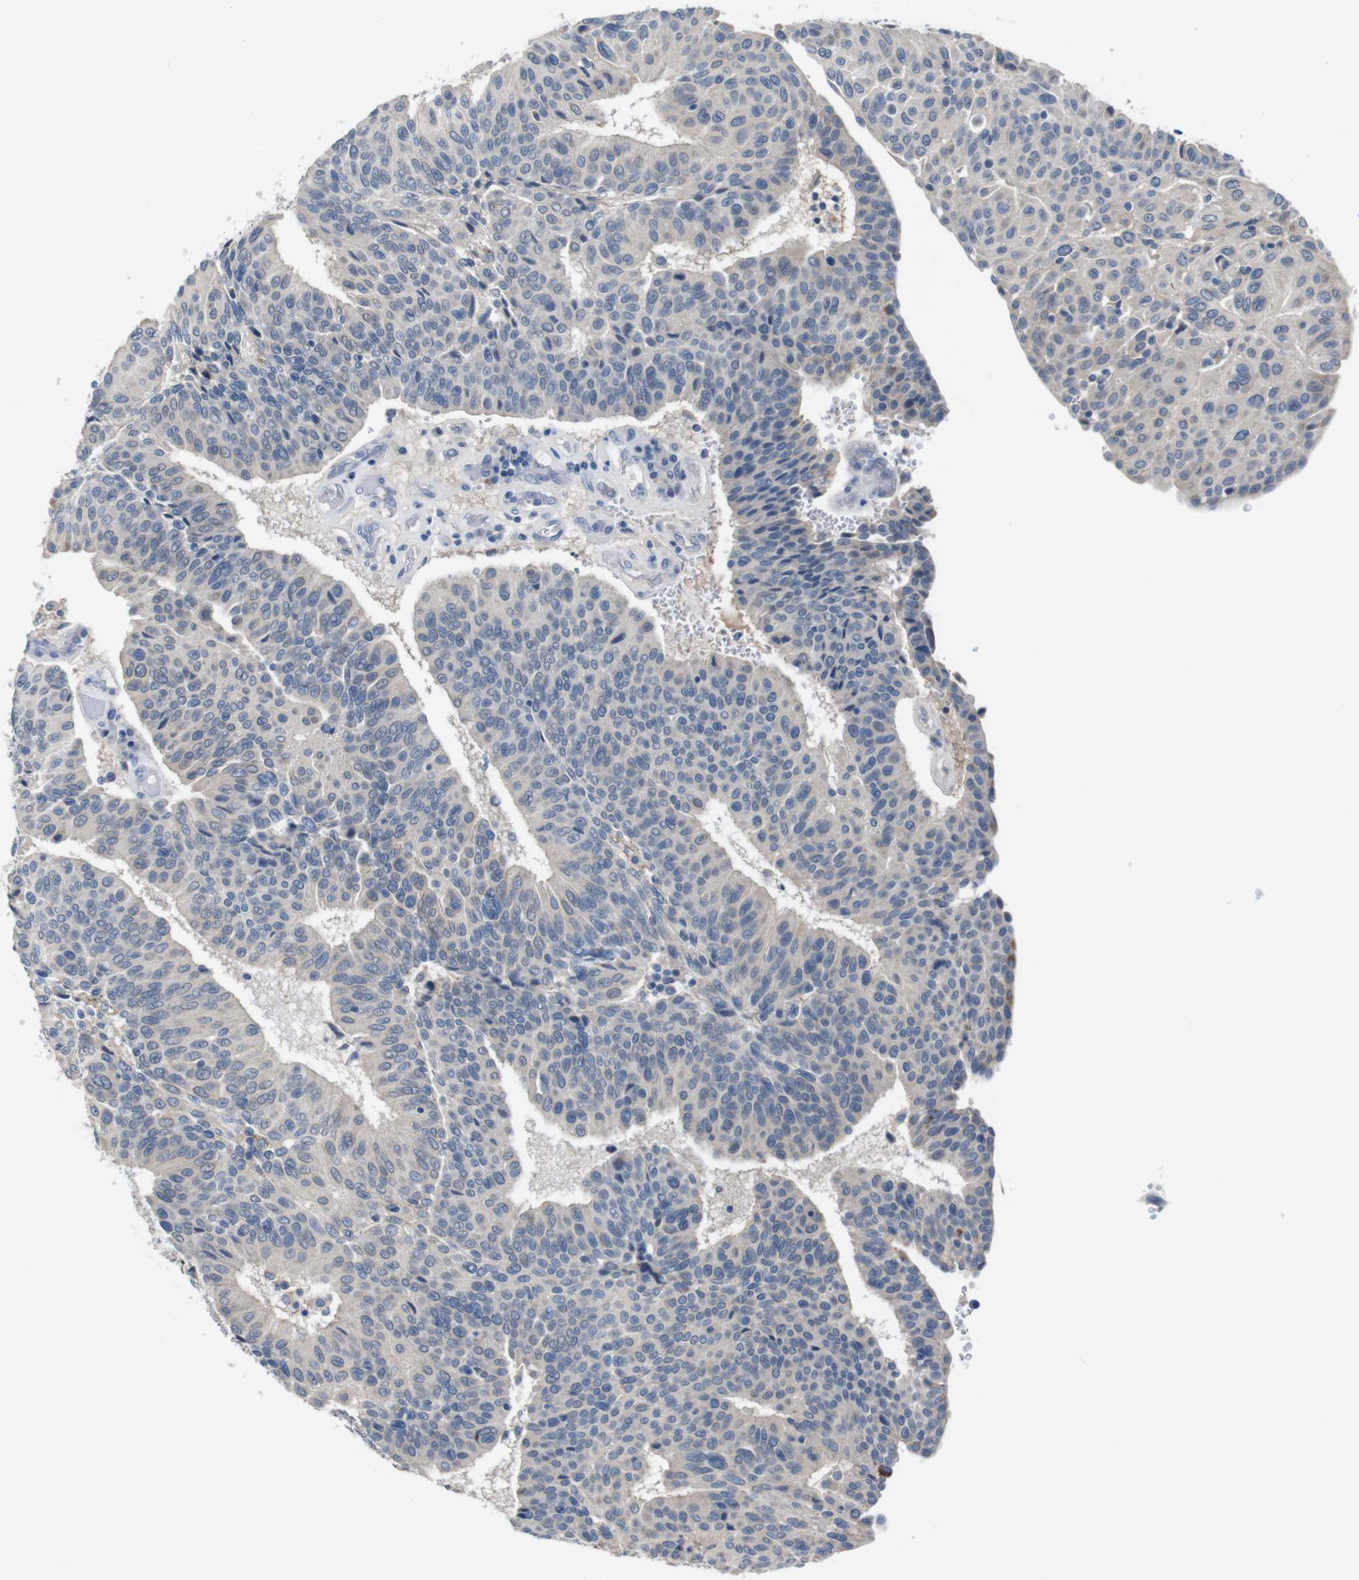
{"staining": {"intensity": "negative", "quantity": "none", "location": "none"}, "tissue": "urothelial cancer", "cell_type": "Tumor cells", "image_type": "cancer", "snomed": [{"axis": "morphology", "description": "Urothelial carcinoma, High grade"}, {"axis": "topography", "description": "Urinary bladder"}], "caption": "A high-resolution photomicrograph shows immunohistochemistry (IHC) staining of urothelial cancer, which demonstrates no significant staining in tumor cells.", "gene": "SLC2A8", "patient": {"sex": "male", "age": 66}}